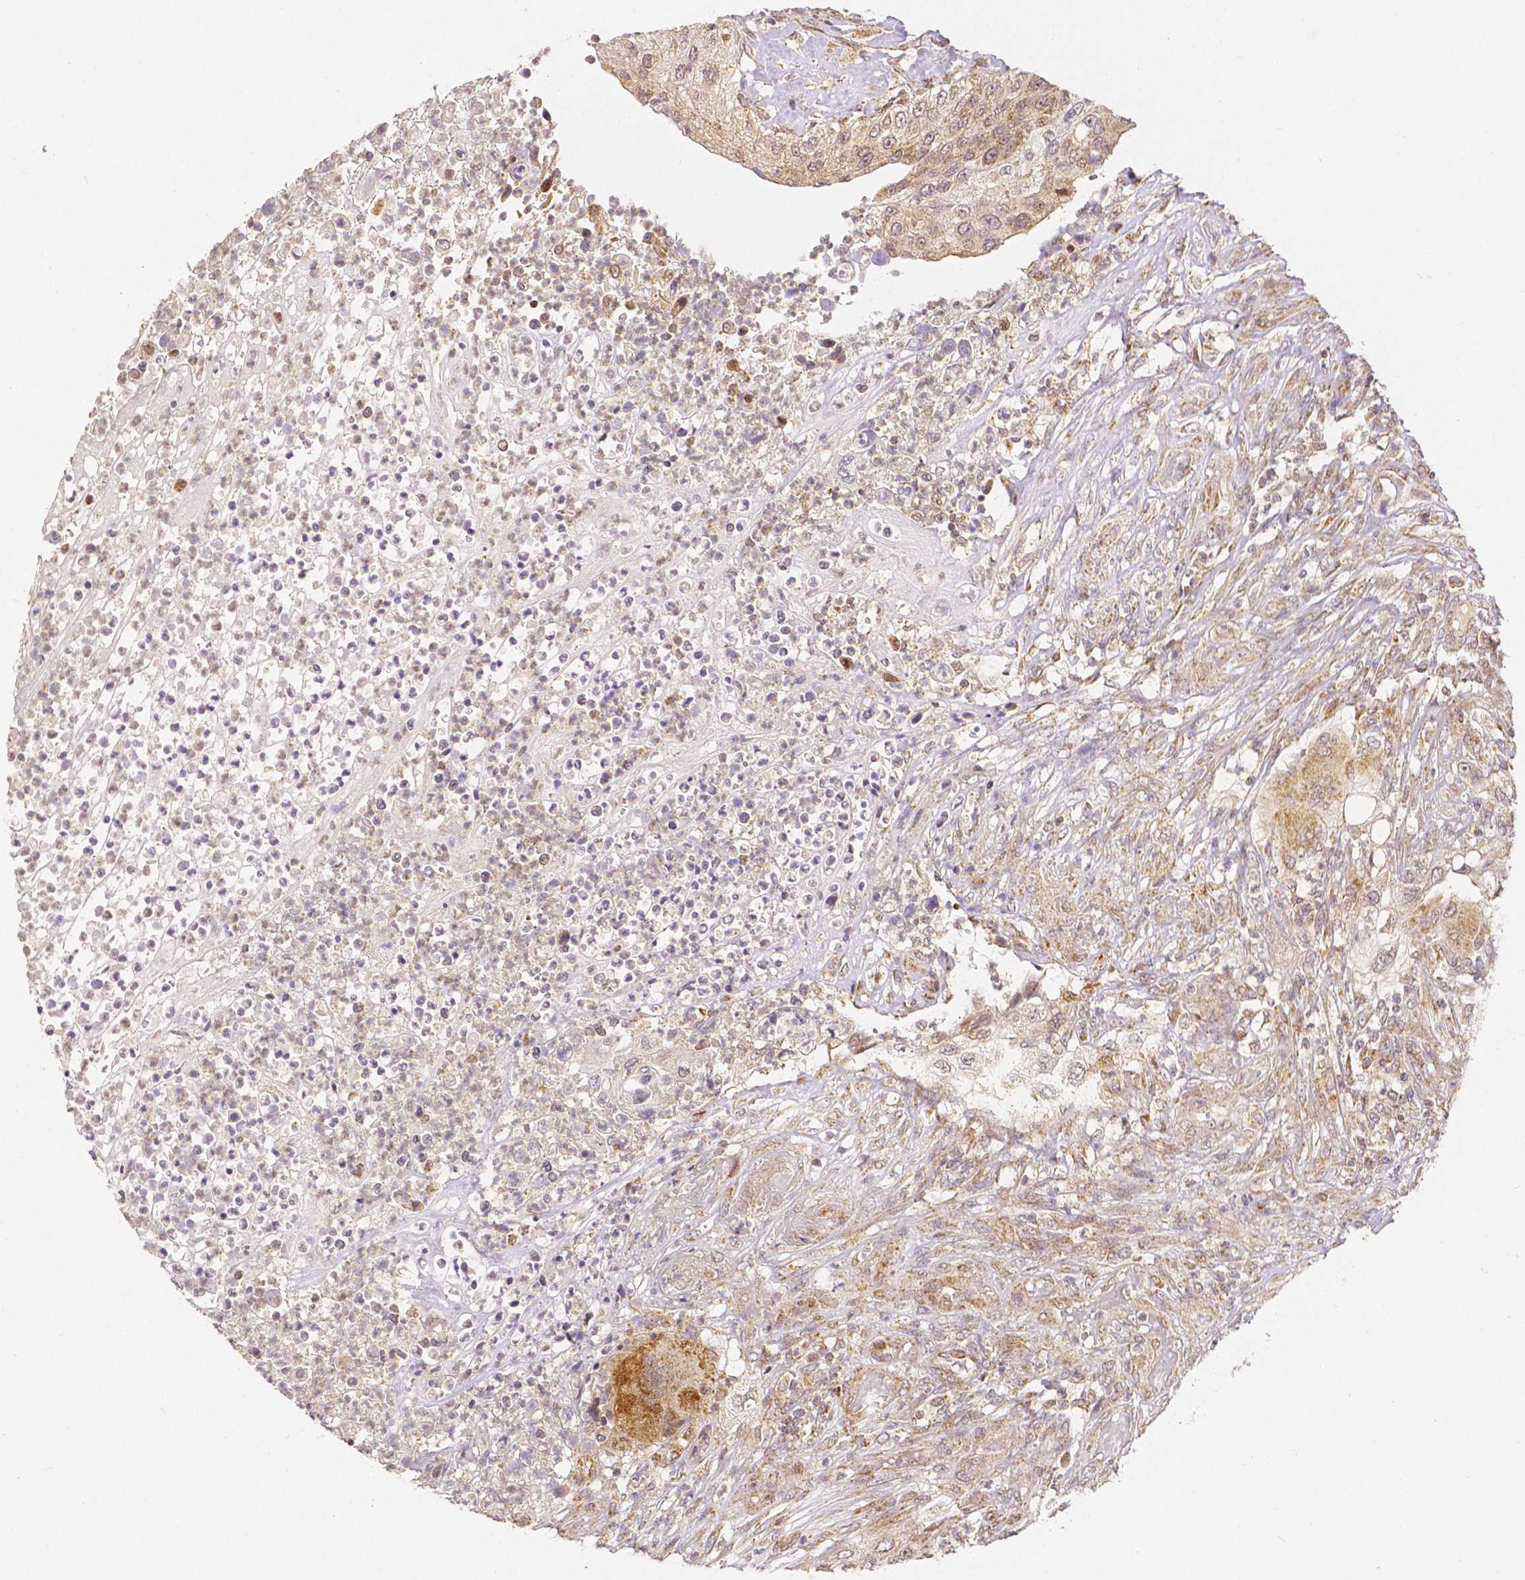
{"staining": {"intensity": "weak", "quantity": ">75%", "location": "cytoplasmic/membranous,nuclear"}, "tissue": "urothelial cancer", "cell_type": "Tumor cells", "image_type": "cancer", "snomed": [{"axis": "morphology", "description": "Urothelial carcinoma, High grade"}, {"axis": "topography", "description": "Urinary bladder"}], "caption": "An image of human urothelial cancer stained for a protein displays weak cytoplasmic/membranous and nuclear brown staining in tumor cells.", "gene": "RHOT1", "patient": {"sex": "female", "age": 60}}